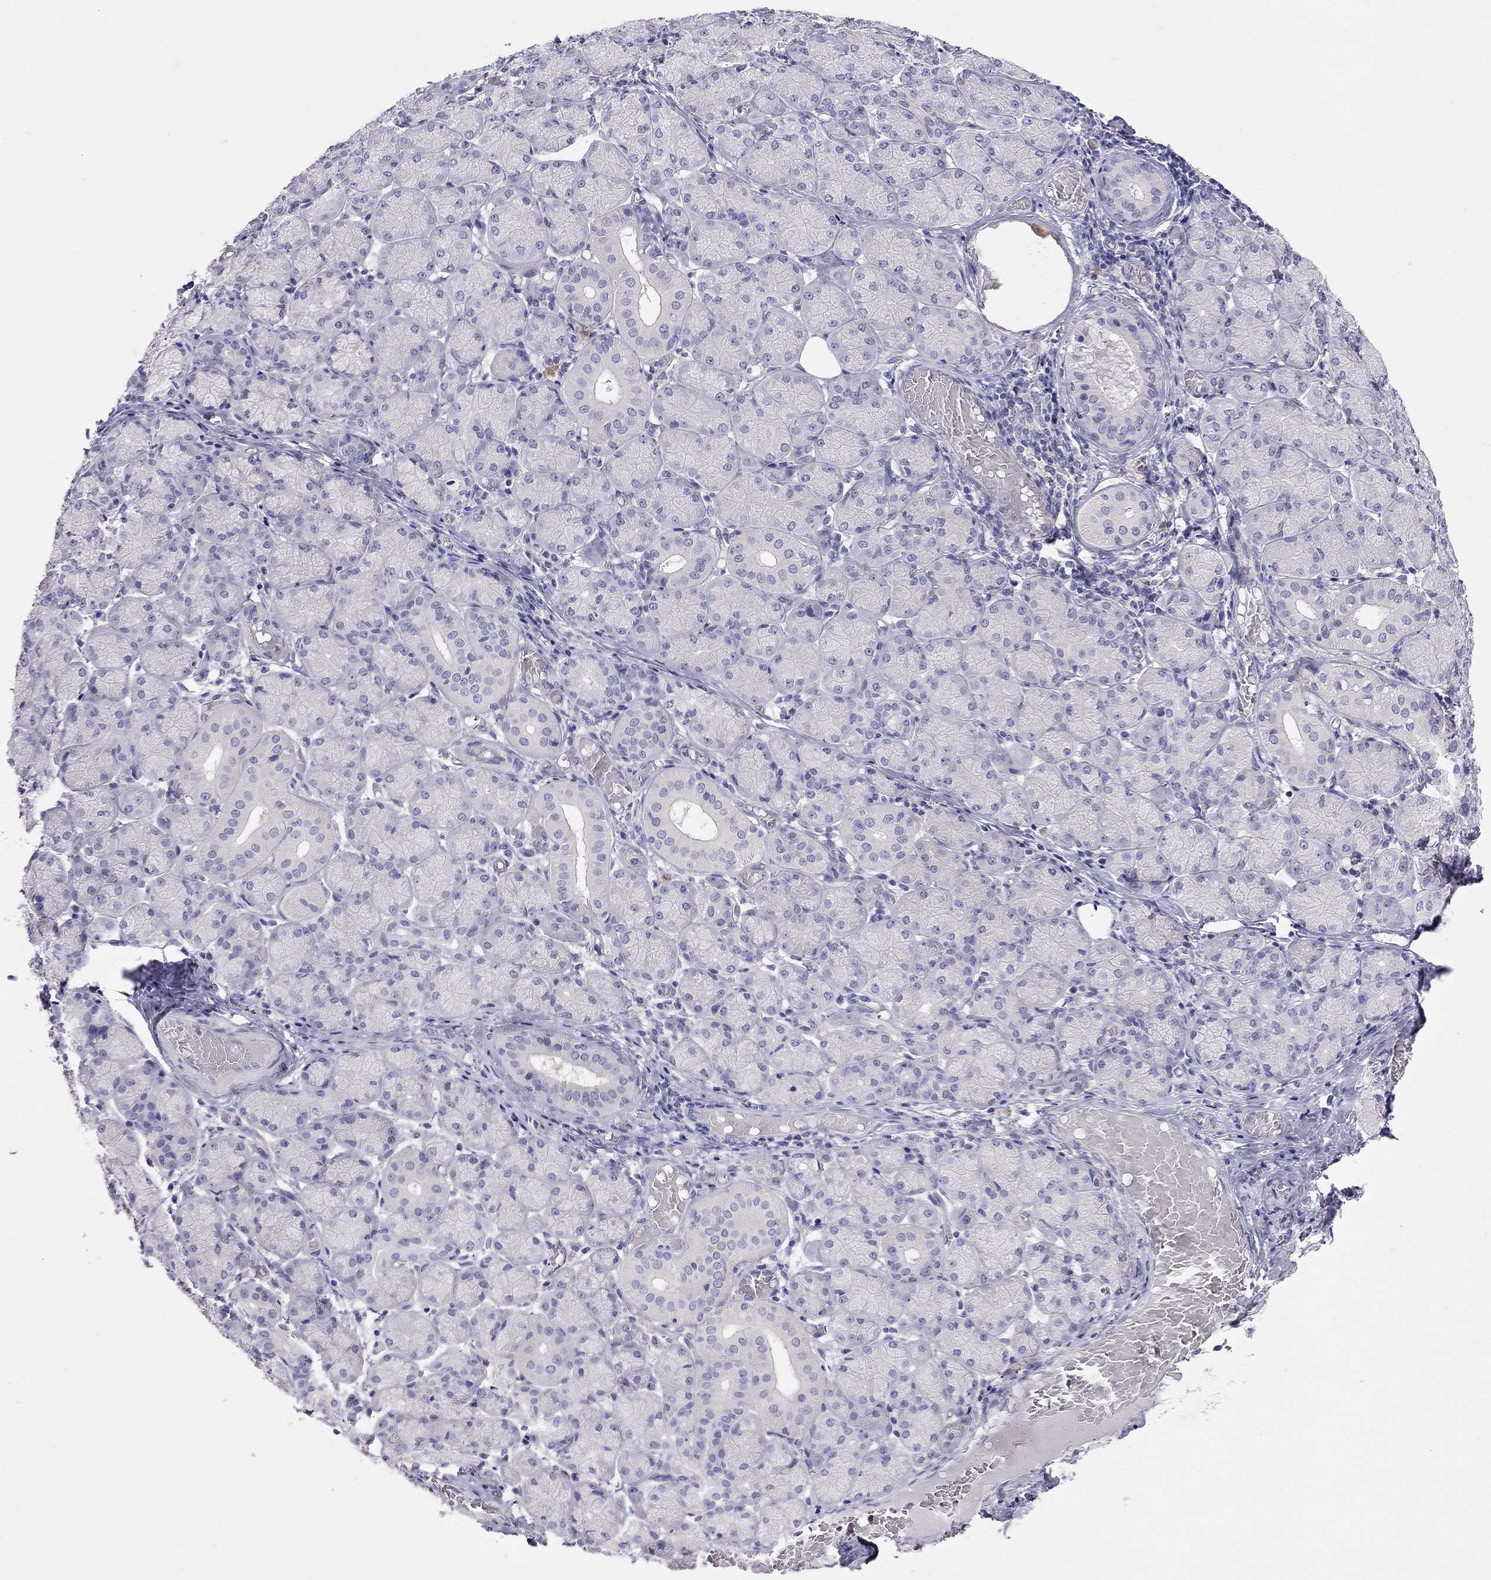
{"staining": {"intensity": "negative", "quantity": "none", "location": "none"}, "tissue": "salivary gland", "cell_type": "Glandular cells", "image_type": "normal", "snomed": [{"axis": "morphology", "description": "Normal tissue, NOS"}, {"axis": "topography", "description": "Salivary gland"}, {"axis": "topography", "description": "Peripheral nerve tissue"}], "caption": "High power microscopy histopathology image of an IHC histopathology image of benign salivary gland, revealing no significant staining in glandular cells.", "gene": "ALOX15B", "patient": {"sex": "female", "age": 24}}